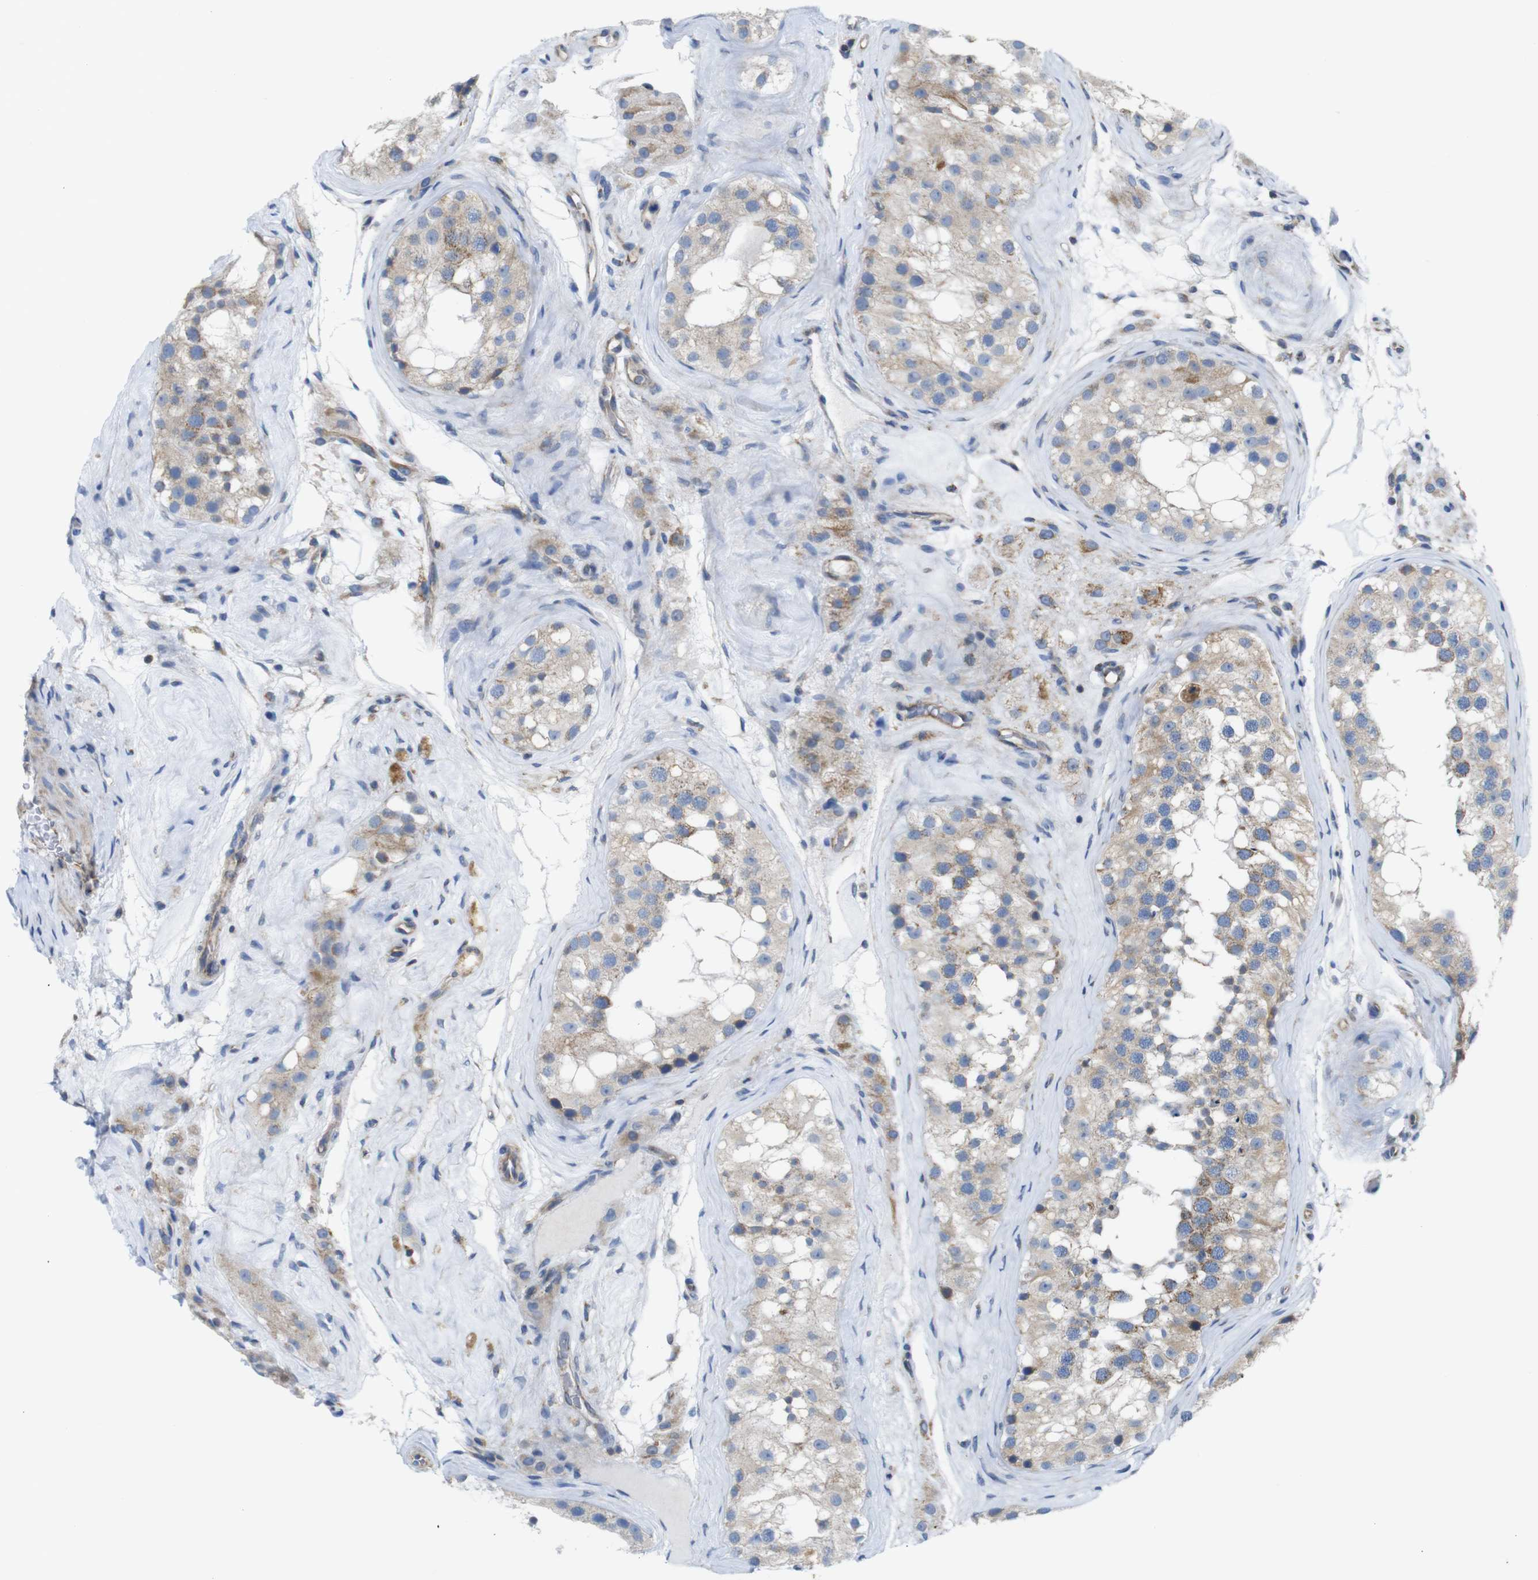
{"staining": {"intensity": "weak", "quantity": "25%-75%", "location": "cytoplasmic/membranous"}, "tissue": "testis", "cell_type": "Cells in seminiferous ducts", "image_type": "normal", "snomed": [{"axis": "morphology", "description": "Normal tissue, NOS"}, {"axis": "morphology", "description": "Seminoma, NOS"}, {"axis": "topography", "description": "Testis"}], "caption": "Weak cytoplasmic/membranous positivity for a protein is appreciated in approximately 25%-75% of cells in seminiferous ducts of unremarkable testis using immunohistochemistry.", "gene": "PDCD1LG2", "patient": {"sex": "male", "age": 71}}